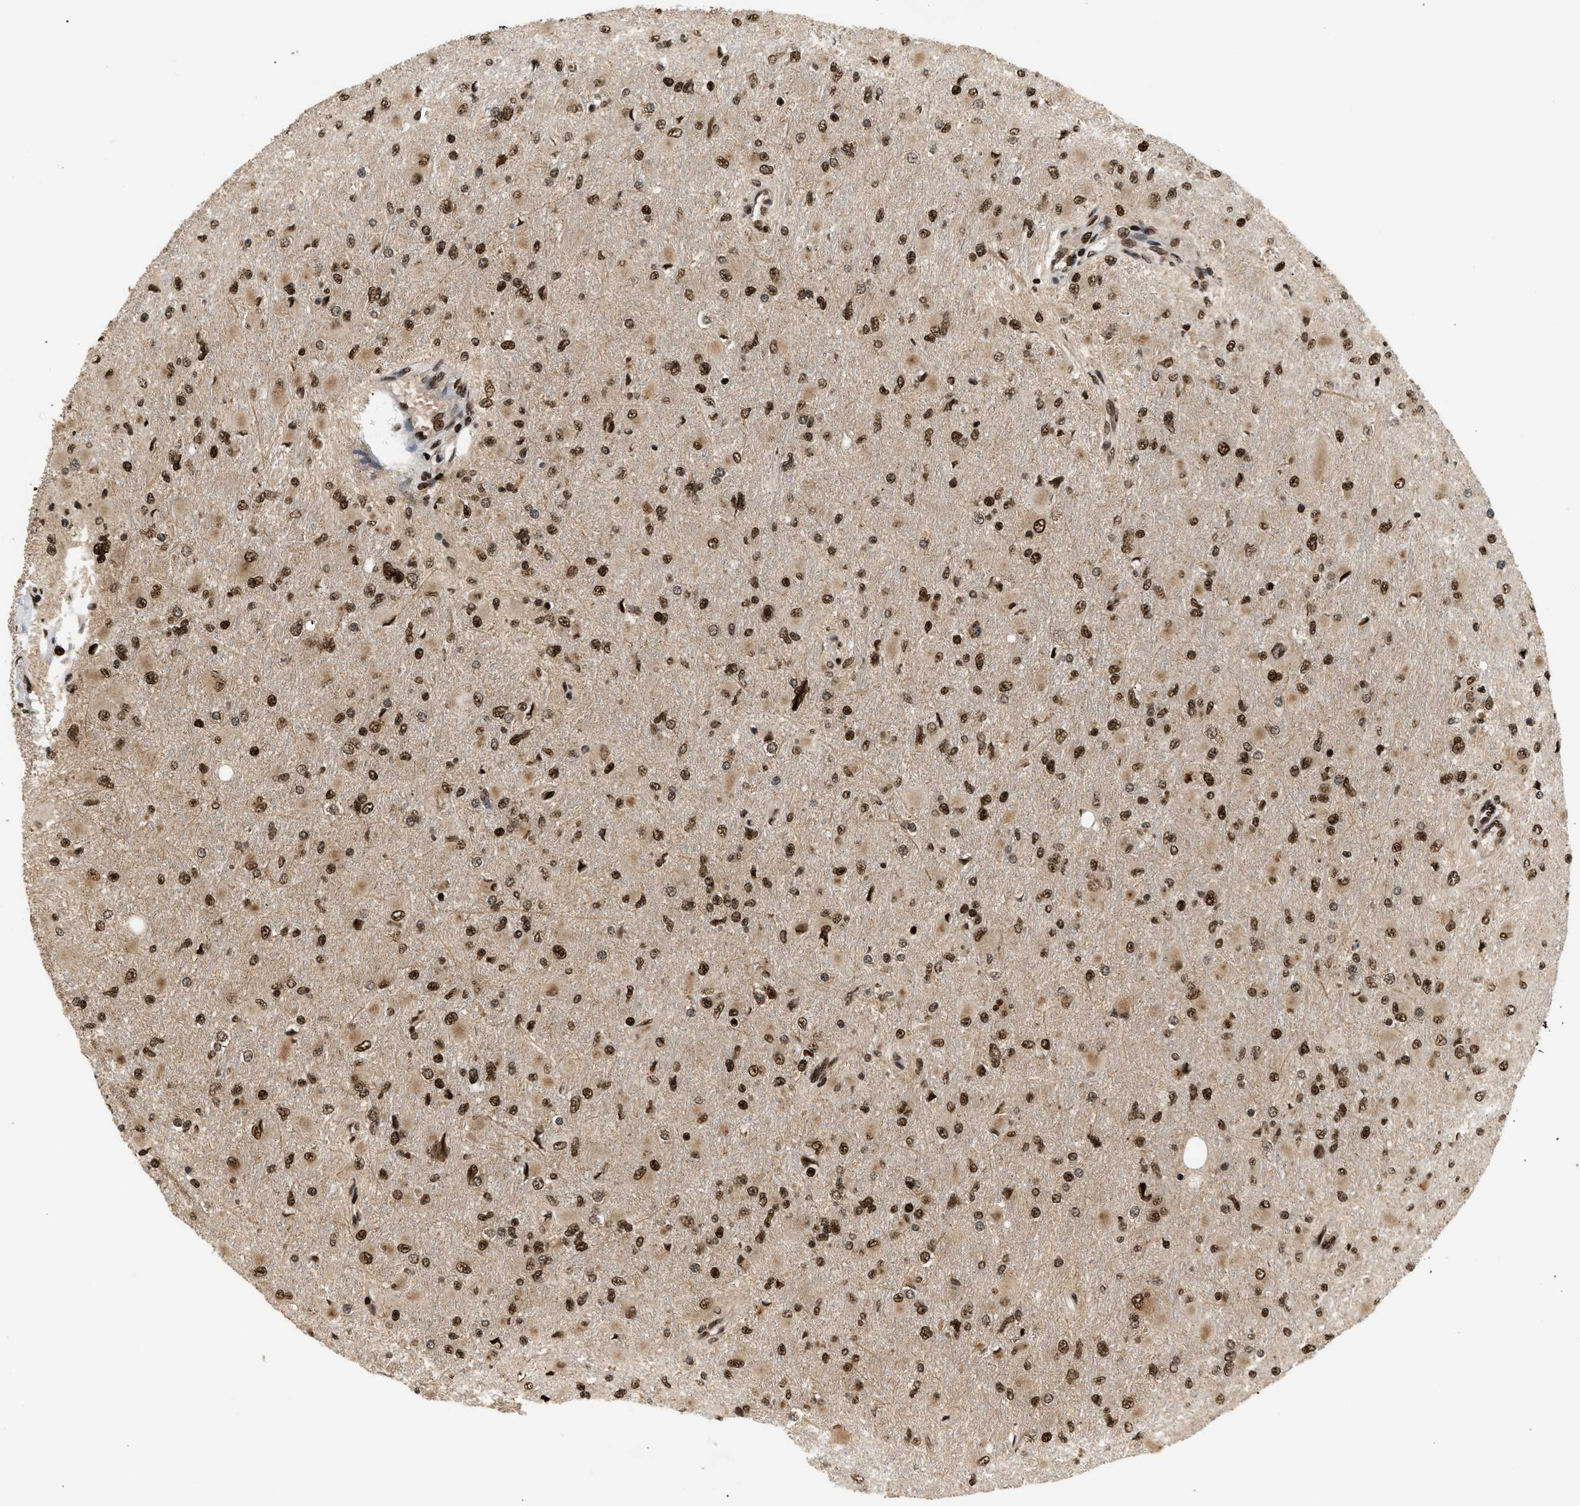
{"staining": {"intensity": "strong", "quantity": ">75%", "location": "cytoplasmic/membranous,nuclear"}, "tissue": "glioma", "cell_type": "Tumor cells", "image_type": "cancer", "snomed": [{"axis": "morphology", "description": "Glioma, malignant, High grade"}, {"axis": "topography", "description": "Cerebral cortex"}], "caption": "Protein staining shows strong cytoplasmic/membranous and nuclear positivity in about >75% of tumor cells in glioma. (brown staining indicates protein expression, while blue staining denotes nuclei).", "gene": "RBM5", "patient": {"sex": "female", "age": 36}}